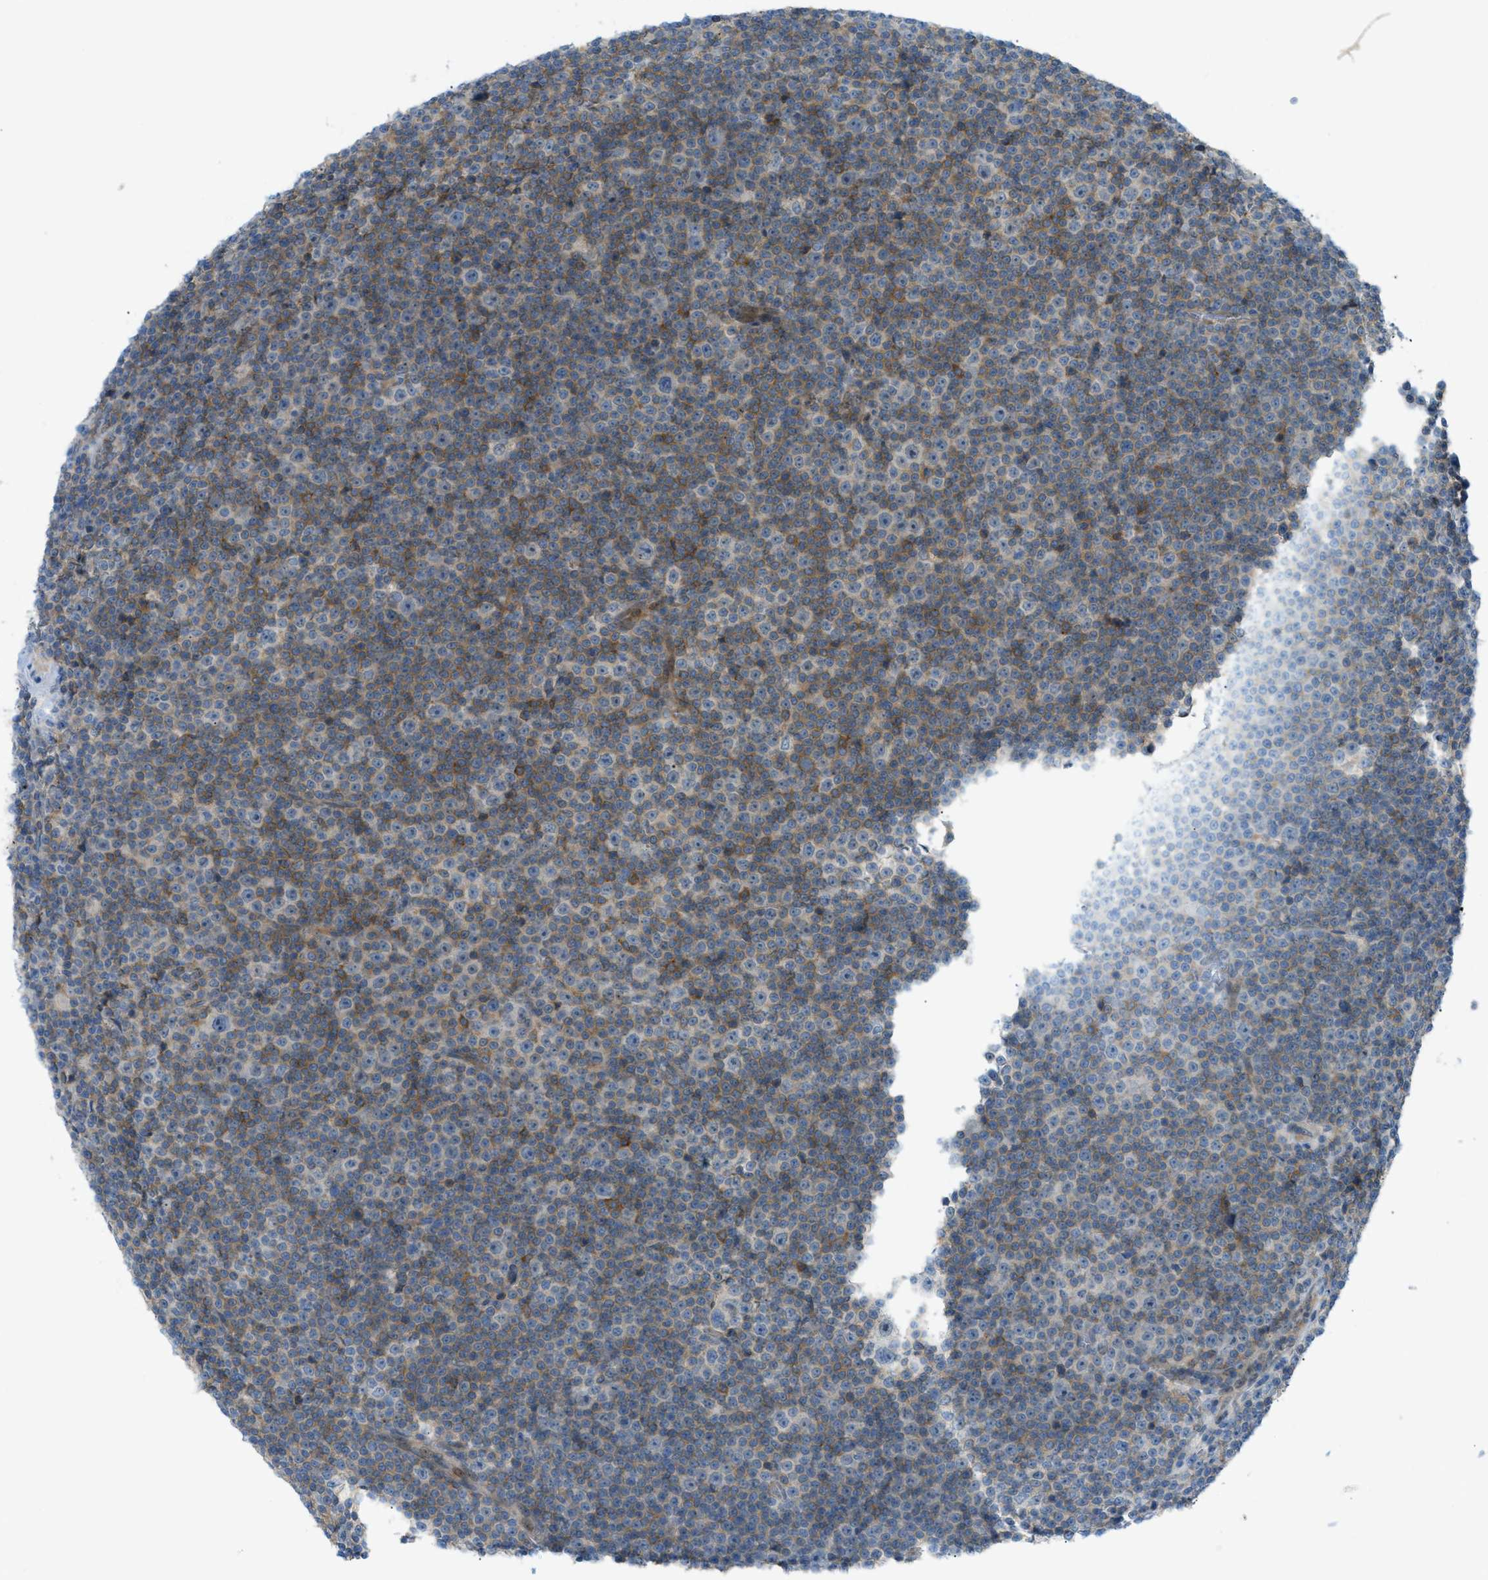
{"staining": {"intensity": "negative", "quantity": "none", "location": "none"}, "tissue": "lymphoma", "cell_type": "Tumor cells", "image_type": "cancer", "snomed": [{"axis": "morphology", "description": "Malignant lymphoma, non-Hodgkin's type, Low grade"}, {"axis": "topography", "description": "Lymph node"}], "caption": "An immunohistochemistry (IHC) photomicrograph of malignant lymphoma, non-Hodgkin's type (low-grade) is shown. There is no staining in tumor cells of malignant lymphoma, non-Hodgkin's type (low-grade). (IHC, brightfield microscopy, high magnification).", "gene": "GRK6", "patient": {"sex": "female", "age": 67}}